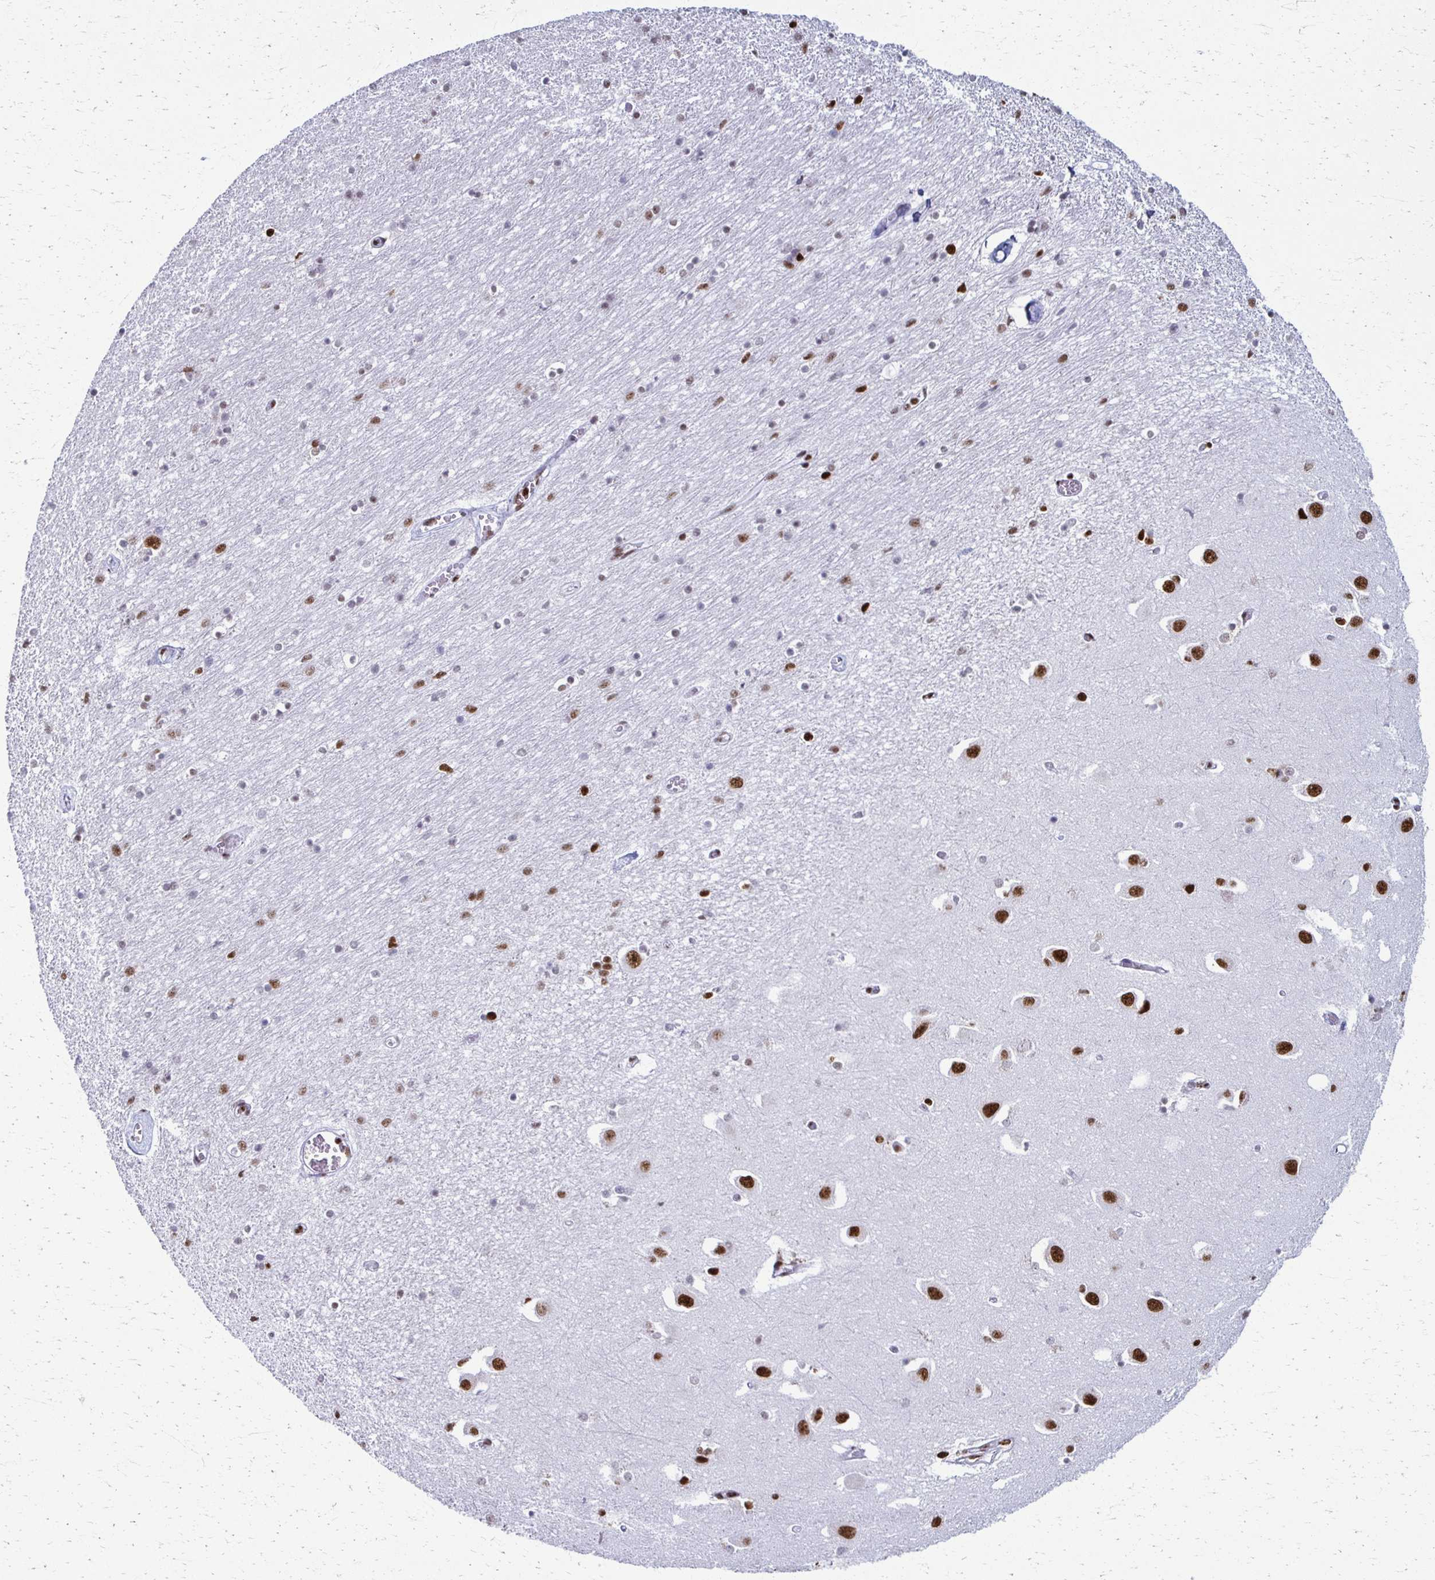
{"staining": {"intensity": "strong", "quantity": "25%-75%", "location": "nuclear"}, "tissue": "caudate", "cell_type": "Glial cells", "image_type": "normal", "snomed": [{"axis": "morphology", "description": "Normal tissue, NOS"}, {"axis": "topography", "description": "Lateral ventricle wall"}, {"axis": "topography", "description": "Hippocampus"}], "caption": "There is high levels of strong nuclear staining in glial cells of normal caudate, as demonstrated by immunohistochemical staining (brown color).", "gene": "NONO", "patient": {"sex": "female", "age": 63}}